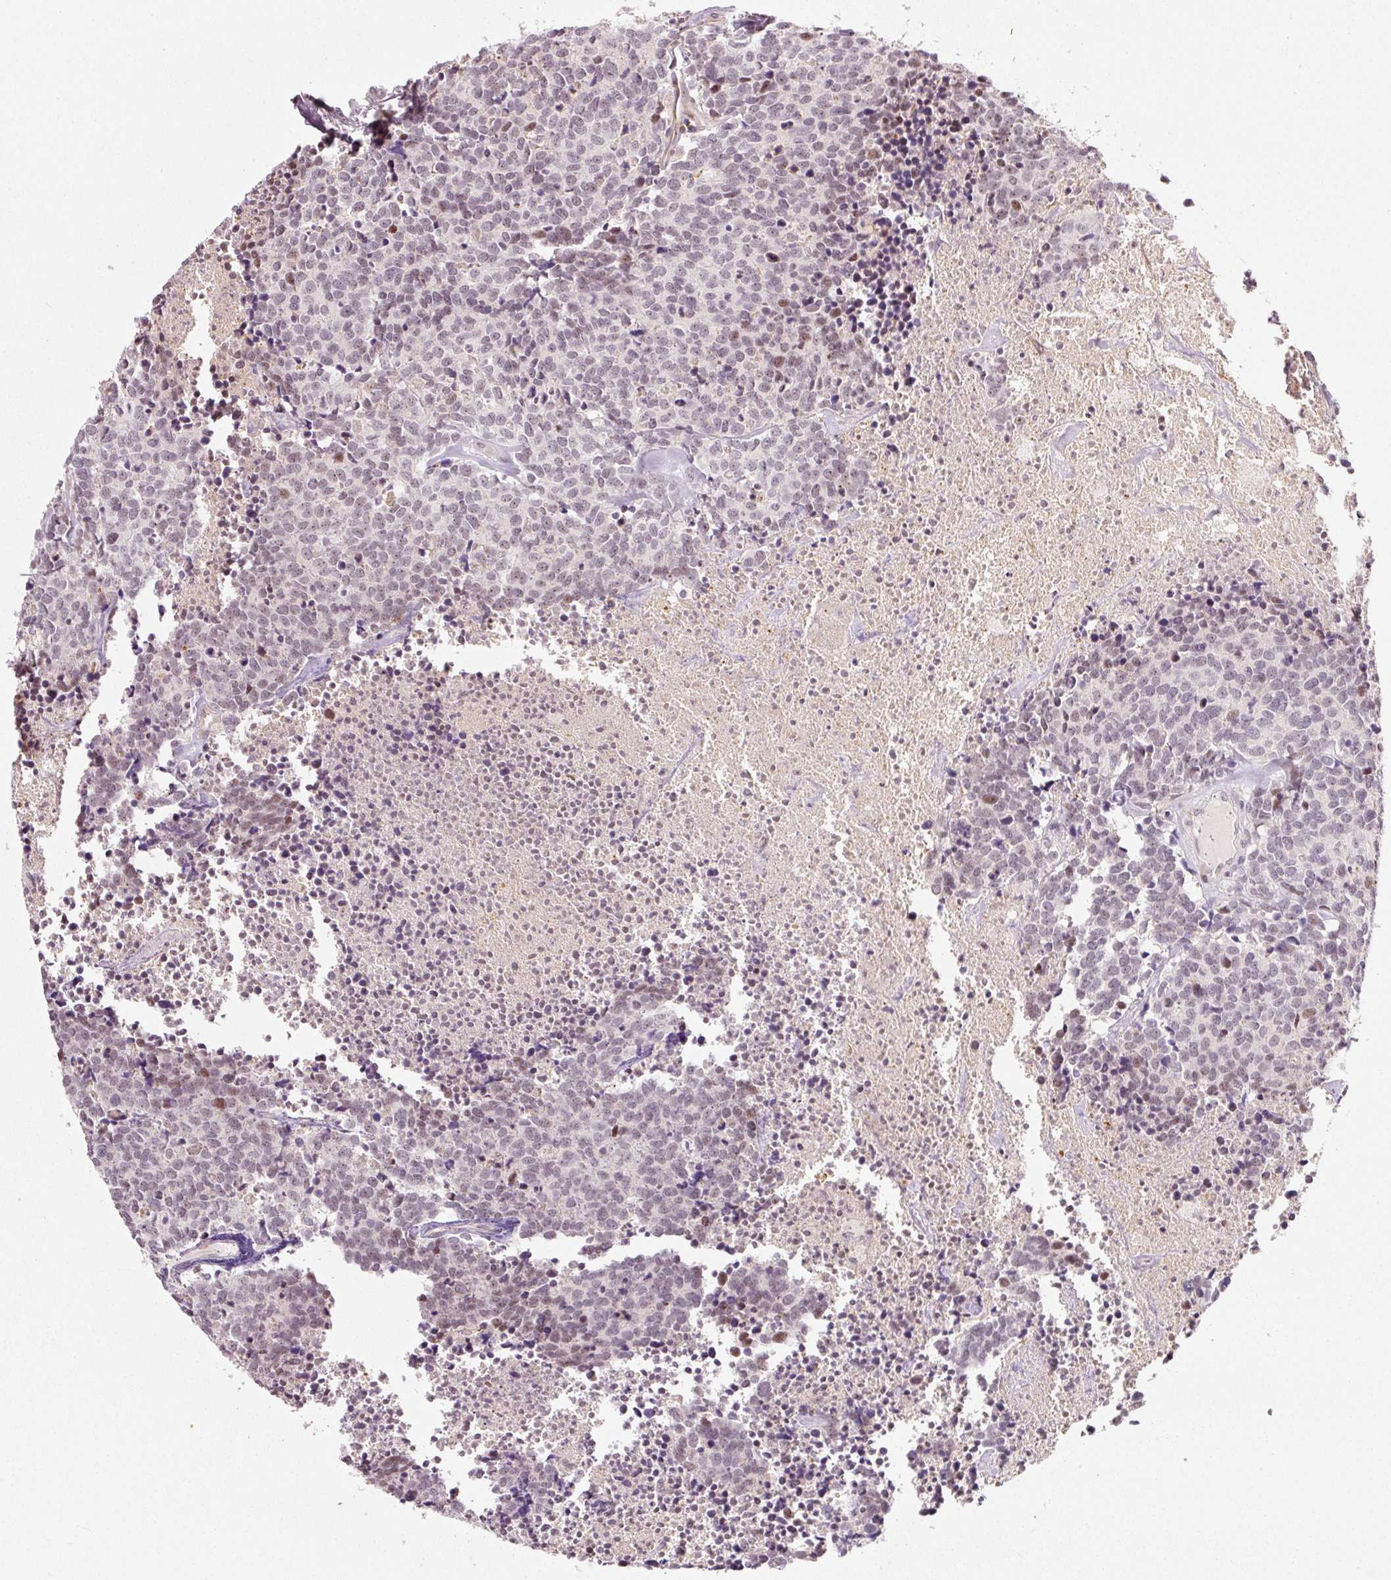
{"staining": {"intensity": "weak", "quantity": "25%-75%", "location": "nuclear"}, "tissue": "carcinoid", "cell_type": "Tumor cells", "image_type": "cancer", "snomed": [{"axis": "morphology", "description": "Carcinoid, malignant, NOS"}, {"axis": "topography", "description": "Skin"}], "caption": "A photomicrograph of malignant carcinoid stained for a protein shows weak nuclear brown staining in tumor cells.", "gene": "MXRA8", "patient": {"sex": "female", "age": 79}}